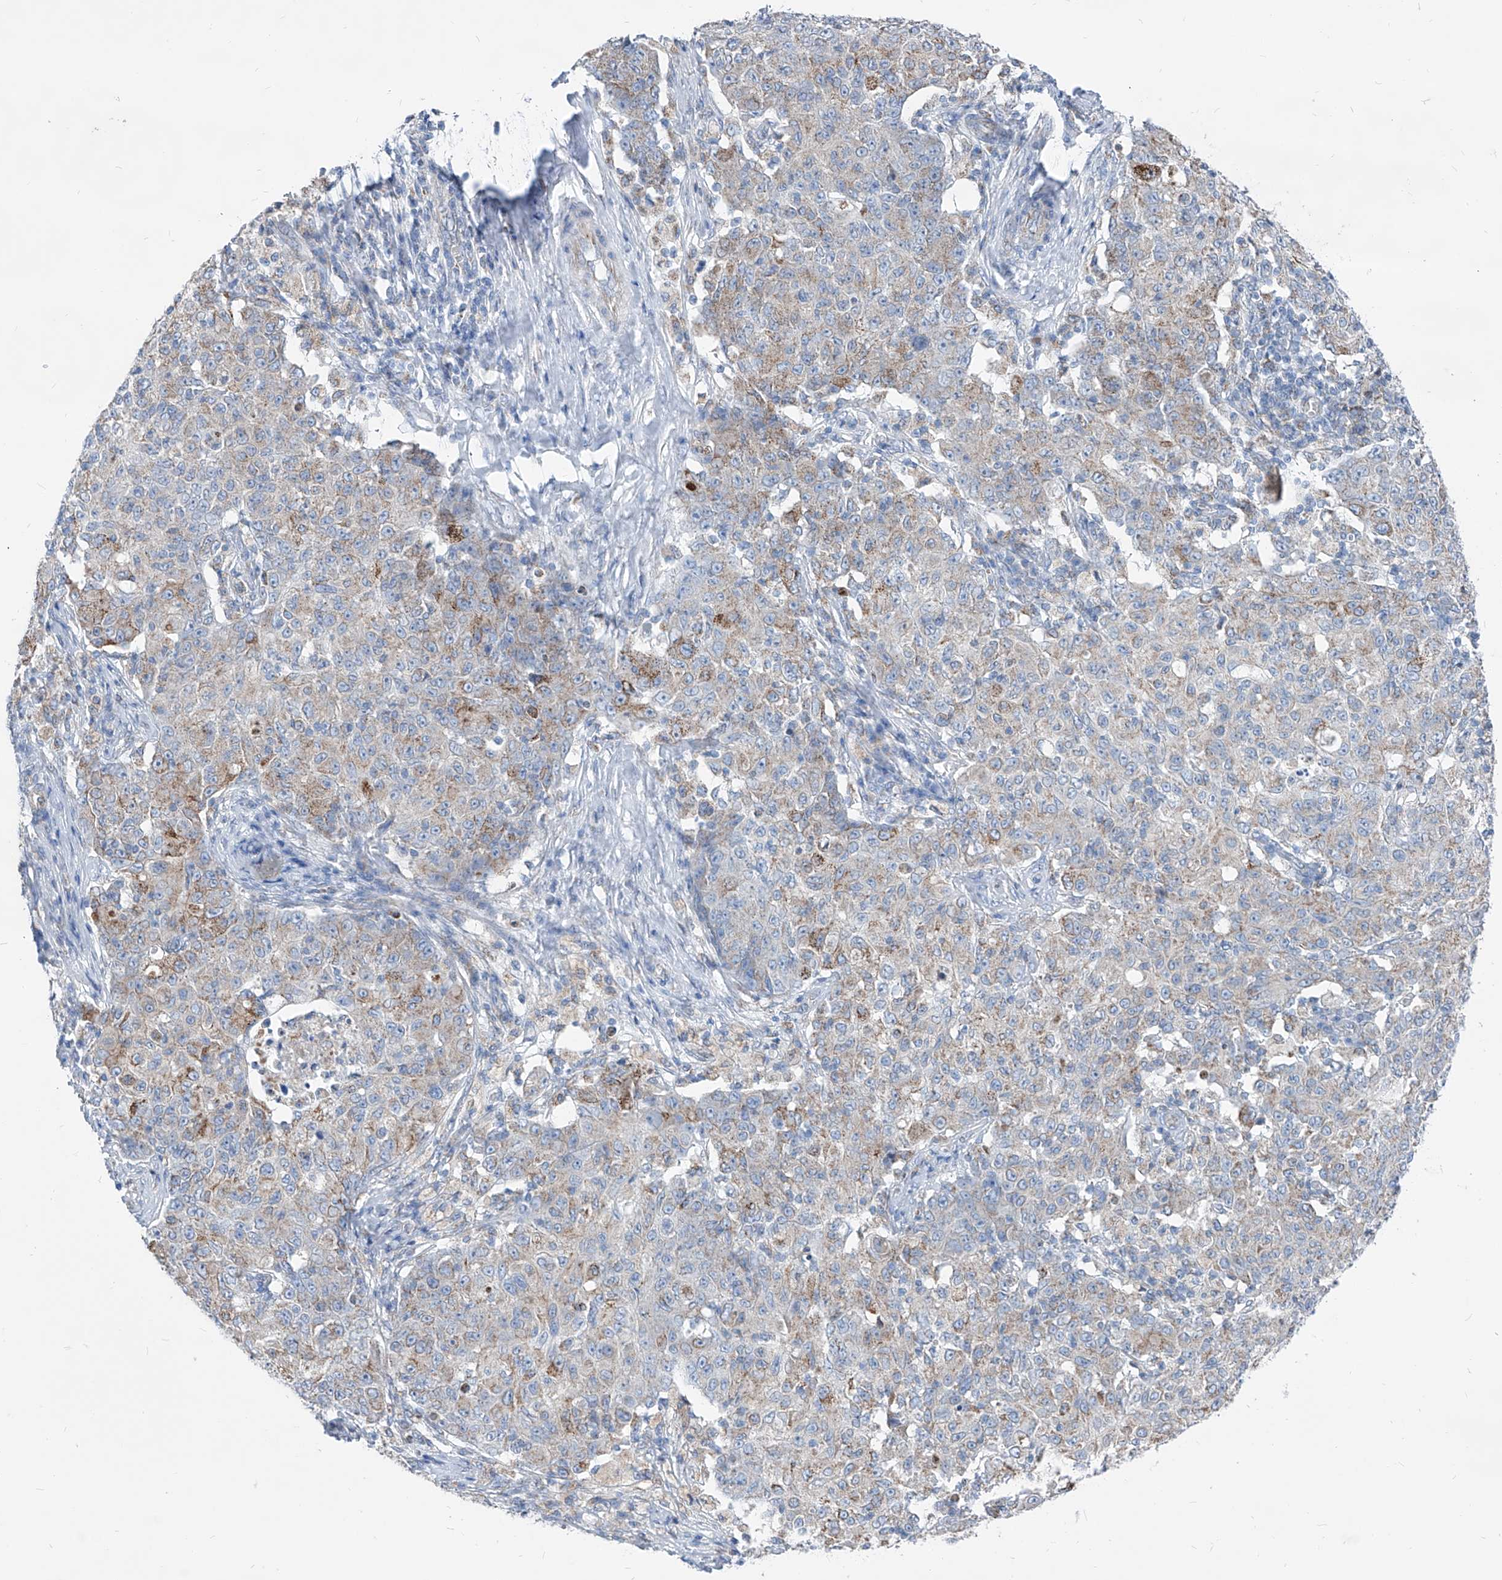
{"staining": {"intensity": "moderate", "quantity": "<25%", "location": "cytoplasmic/membranous"}, "tissue": "ovarian cancer", "cell_type": "Tumor cells", "image_type": "cancer", "snomed": [{"axis": "morphology", "description": "Carcinoma, endometroid"}, {"axis": "topography", "description": "Ovary"}], "caption": "Protein analysis of ovarian endometroid carcinoma tissue shows moderate cytoplasmic/membranous expression in approximately <25% of tumor cells. Nuclei are stained in blue.", "gene": "AGPS", "patient": {"sex": "female", "age": 42}}